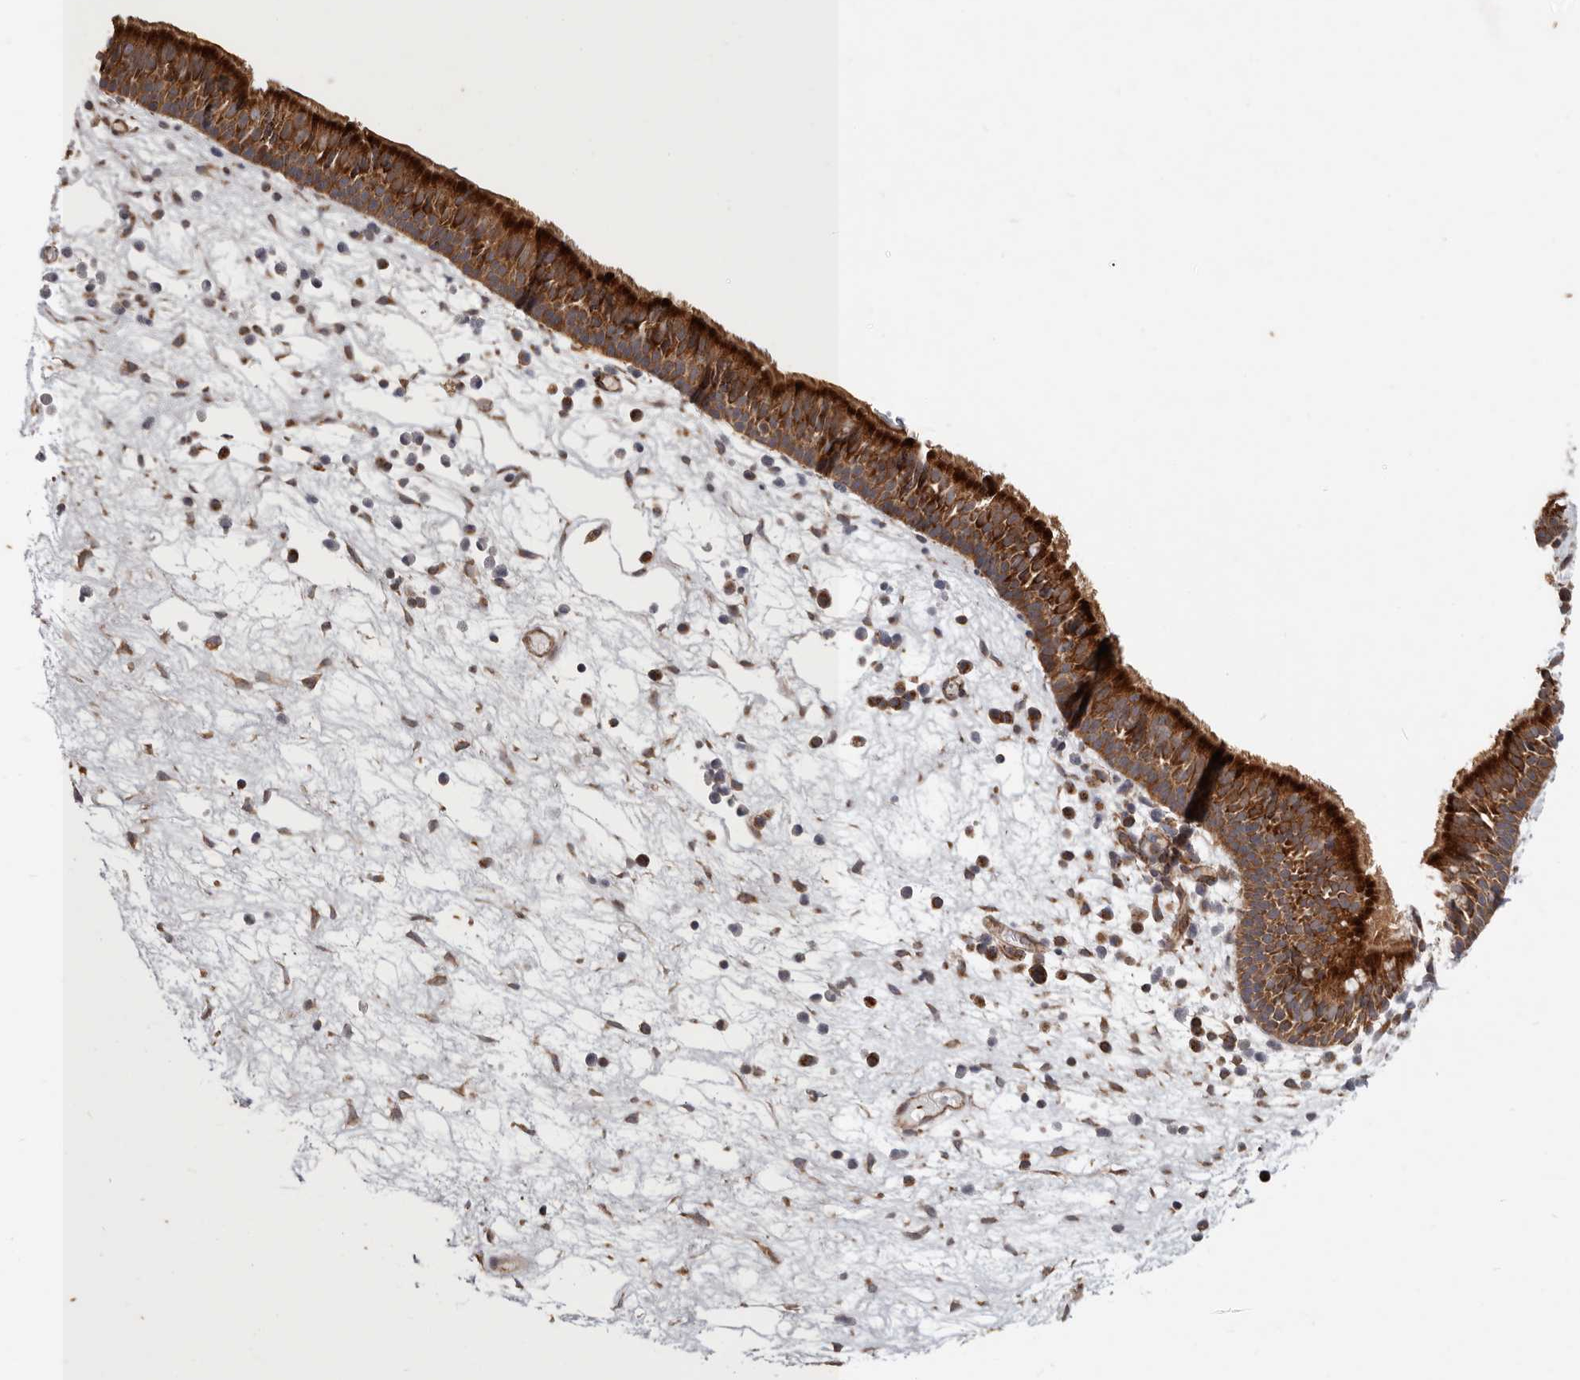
{"staining": {"intensity": "strong", "quantity": ">75%", "location": "cytoplasmic/membranous"}, "tissue": "nasopharynx", "cell_type": "Respiratory epithelial cells", "image_type": "normal", "snomed": [{"axis": "morphology", "description": "Normal tissue, NOS"}, {"axis": "morphology", "description": "Inflammation, NOS"}, {"axis": "morphology", "description": "Malignant melanoma, Metastatic site"}, {"axis": "topography", "description": "Nasopharynx"}], "caption": "Normal nasopharynx was stained to show a protein in brown. There is high levels of strong cytoplasmic/membranous expression in approximately >75% of respiratory epithelial cells.", "gene": "MRPS10", "patient": {"sex": "male", "age": 70}}